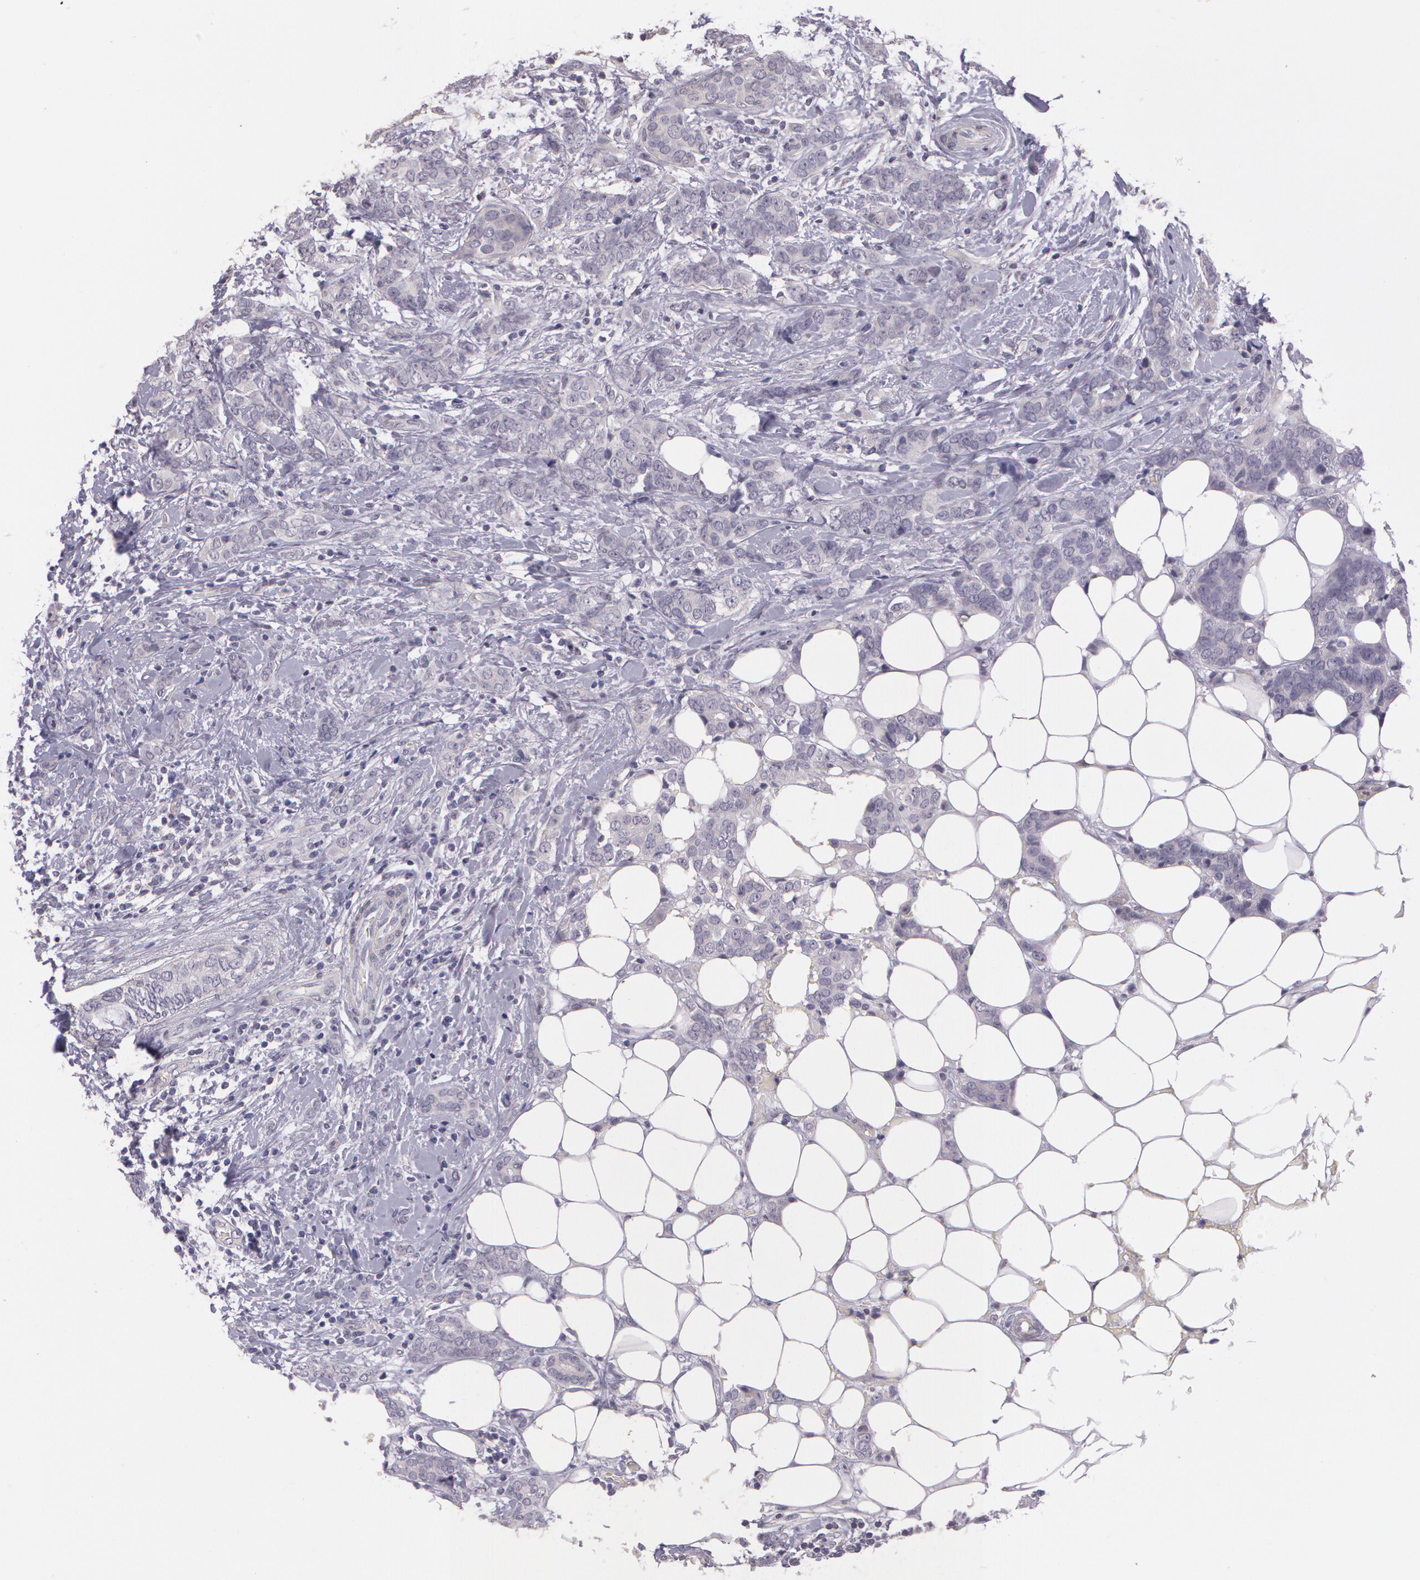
{"staining": {"intensity": "negative", "quantity": "none", "location": "none"}, "tissue": "breast cancer", "cell_type": "Tumor cells", "image_type": "cancer", "snomed": [{"axis": "morphology", "description": "Duct carcinoma"}, {"axis": "topography", "description": "Breast"}], "caption": "Immunohistochemical staining of human breast invasive ductal carcinoma reveals no significant positivity in tumor cells.", "gene": "G2E3", "patient": {"sex": "female", "age": 53}}